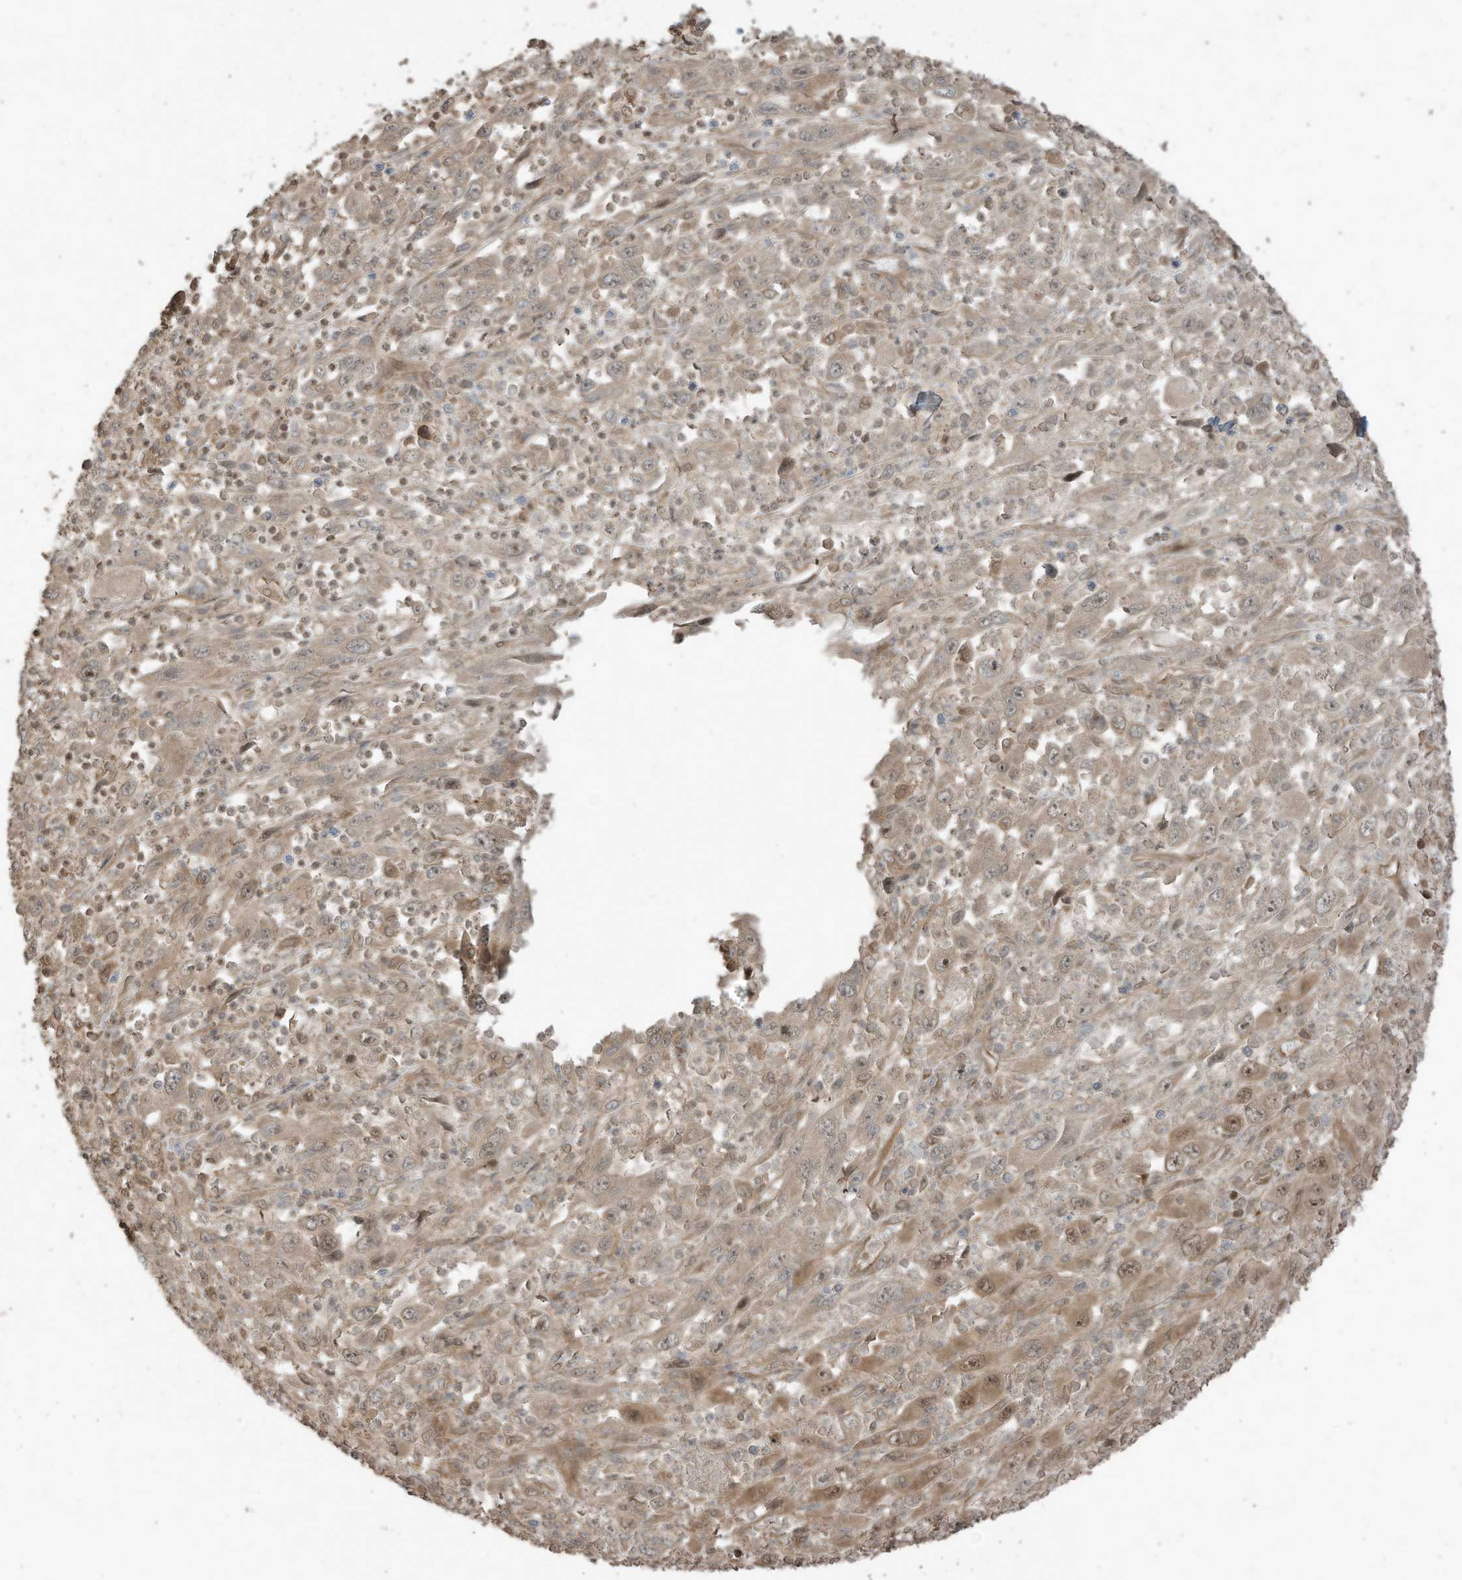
{"staining": {"intensity": "weak", "quantity": ">75%", "location": "cytoplasmic/membranous,nuclear"}, "tissue": "melanoma", "cell_type": "Tumor cells", "image_type": "cancer", "snomed": [{"axis": "morphology", "description": "Malignant melanoma, Metastatic site"}, {"axis": "topography", "description": "Skin"}], "caption": "DAB (3,3'-diaminobenzidine) immunohistochemical staining of melanoma reveals weak cytoplasmic/membranous and nuclear protein staining in about >75% of tumor cells.", "gene": "ZNF653", "patient": {"sex": "female", "age": 56}}